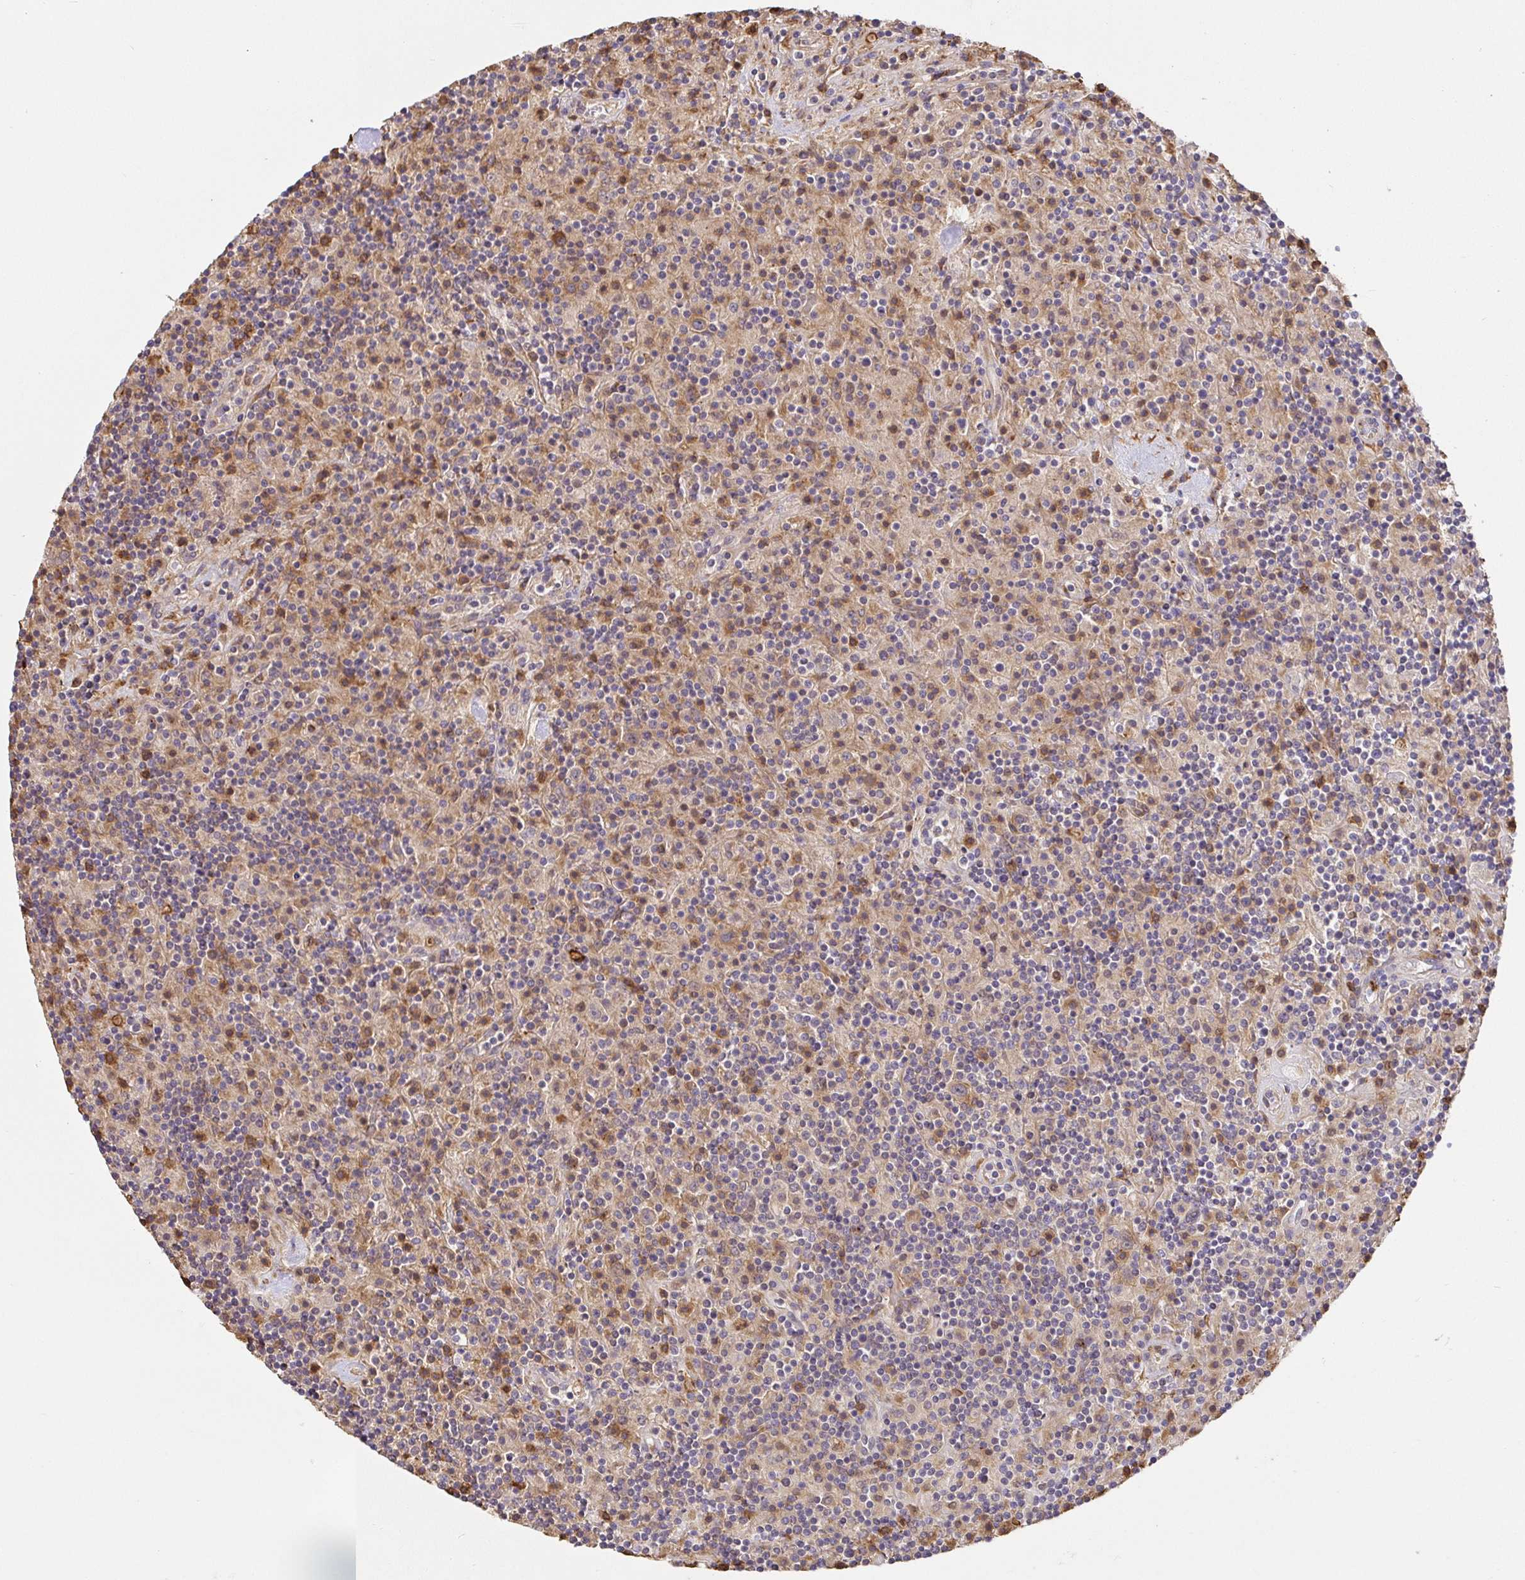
{"staining": {"intensity": "weak", "quantity": ">75%", "location": "cytoplasmic/membranous"}, "tissue": "lymphoma", "cell_type": "Tumor cells", "image_type": "cancer", "snomed": [{"axis": "morphology", "description": "Hodgkin's disease, NOS"}, {"axis": "topography", "description": "Lymph node"}], "caption": "Protein positivity by IHC demonstrates weak cytoplasmic/membranous positivity in about >75% of tumor cells in lymphoma.", "gene": "PDPK1", "patient": {"sex": "male", "age": 70}}